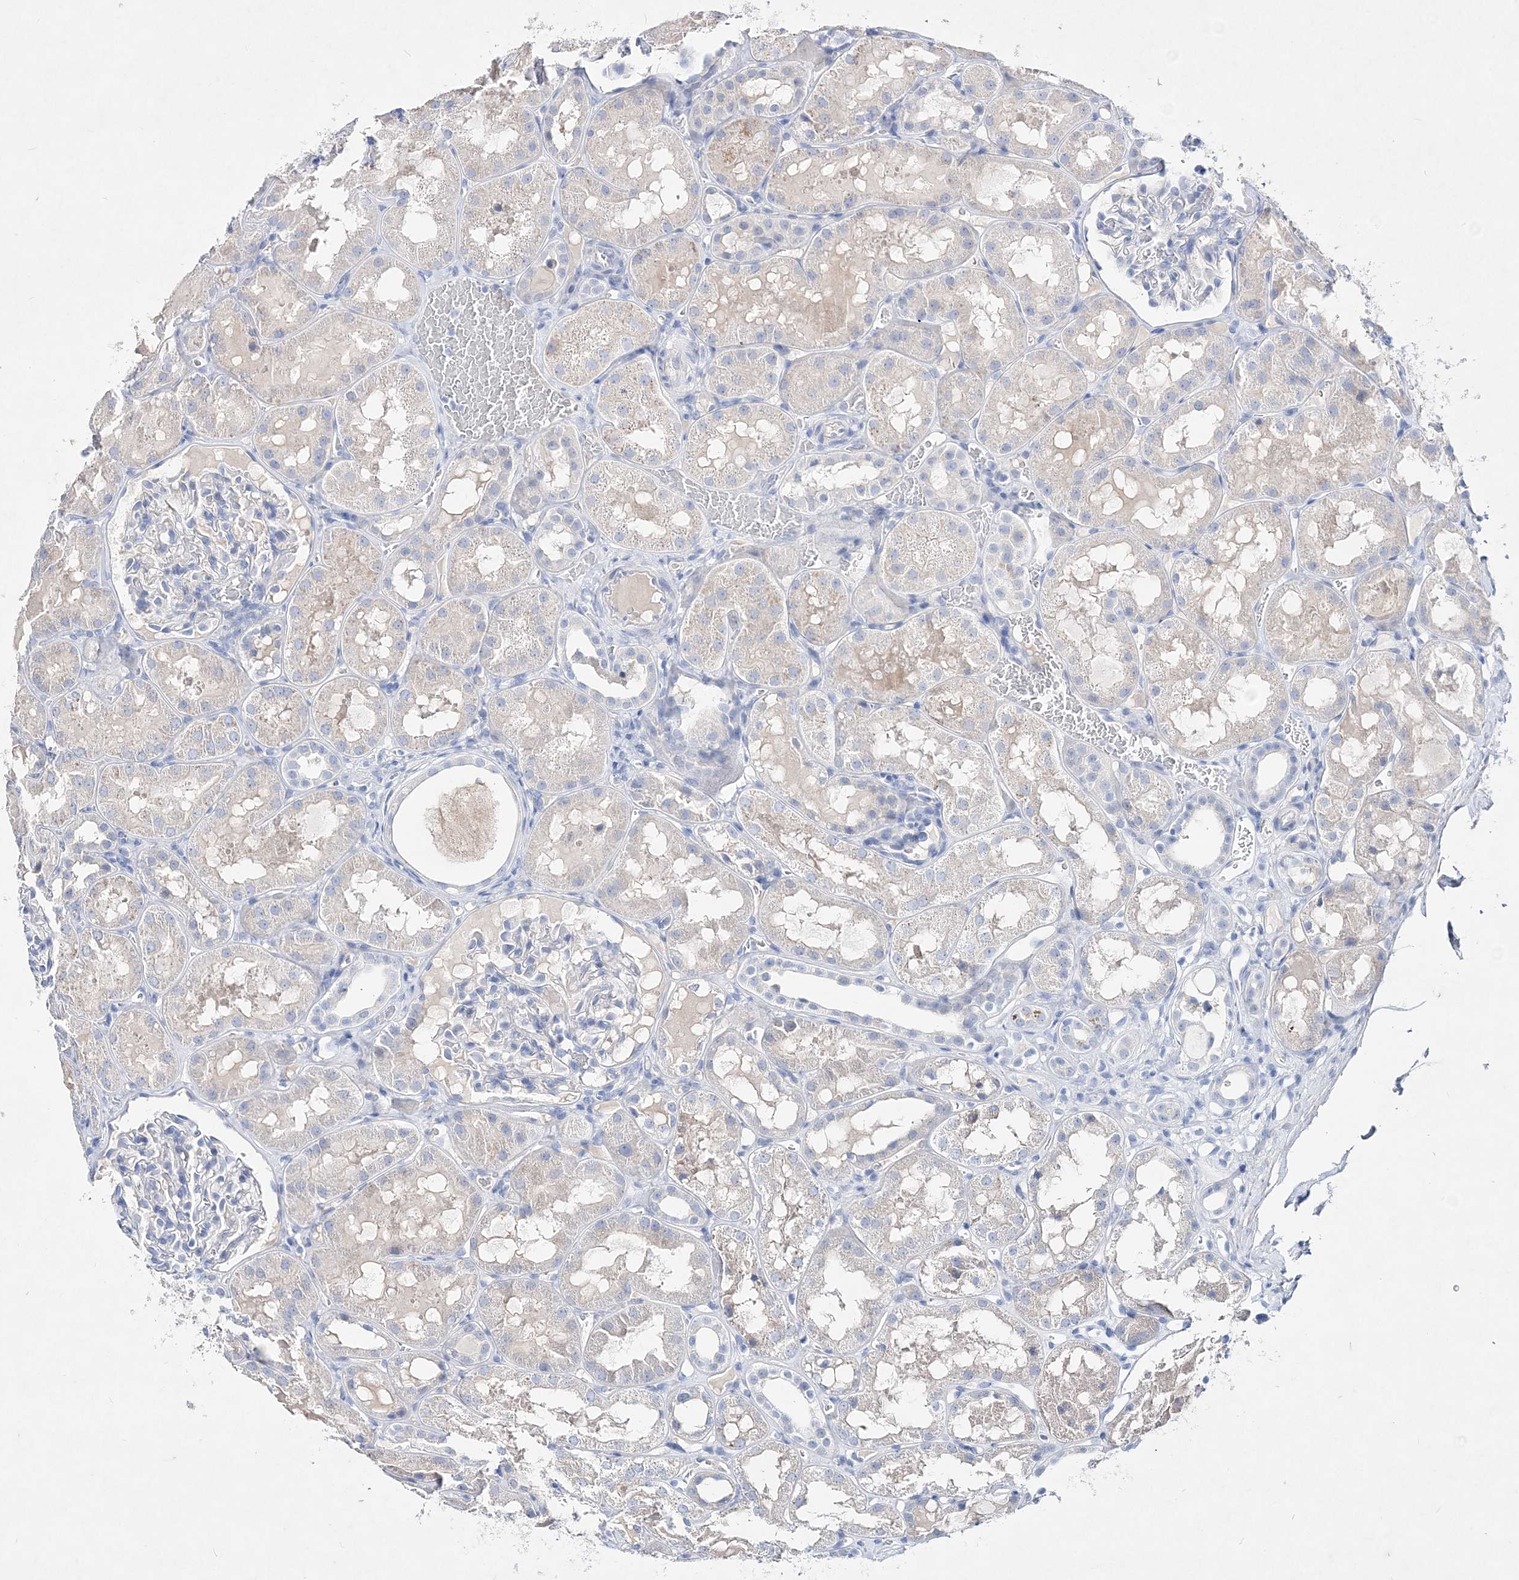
{"staining": {"intensity": "negative", "quantity": "none", "location": "none"}, "tissue": "kidney", "cell_type": "Cells in glomeruli", "image_type": "normal", "snomed": [{"axis": "morphology", "description": "Normal tissue, NOS"}, {"axis": "topography", "description": "Kidney"}, {"axis": "topography", "description": "Urinary bladder"}], "caption": "The micrograph demonstrates no staining of cells in glomeruli in benign kidney.", "gene": "SPINK7", "patient": {"sex": "male", "age": 16}}